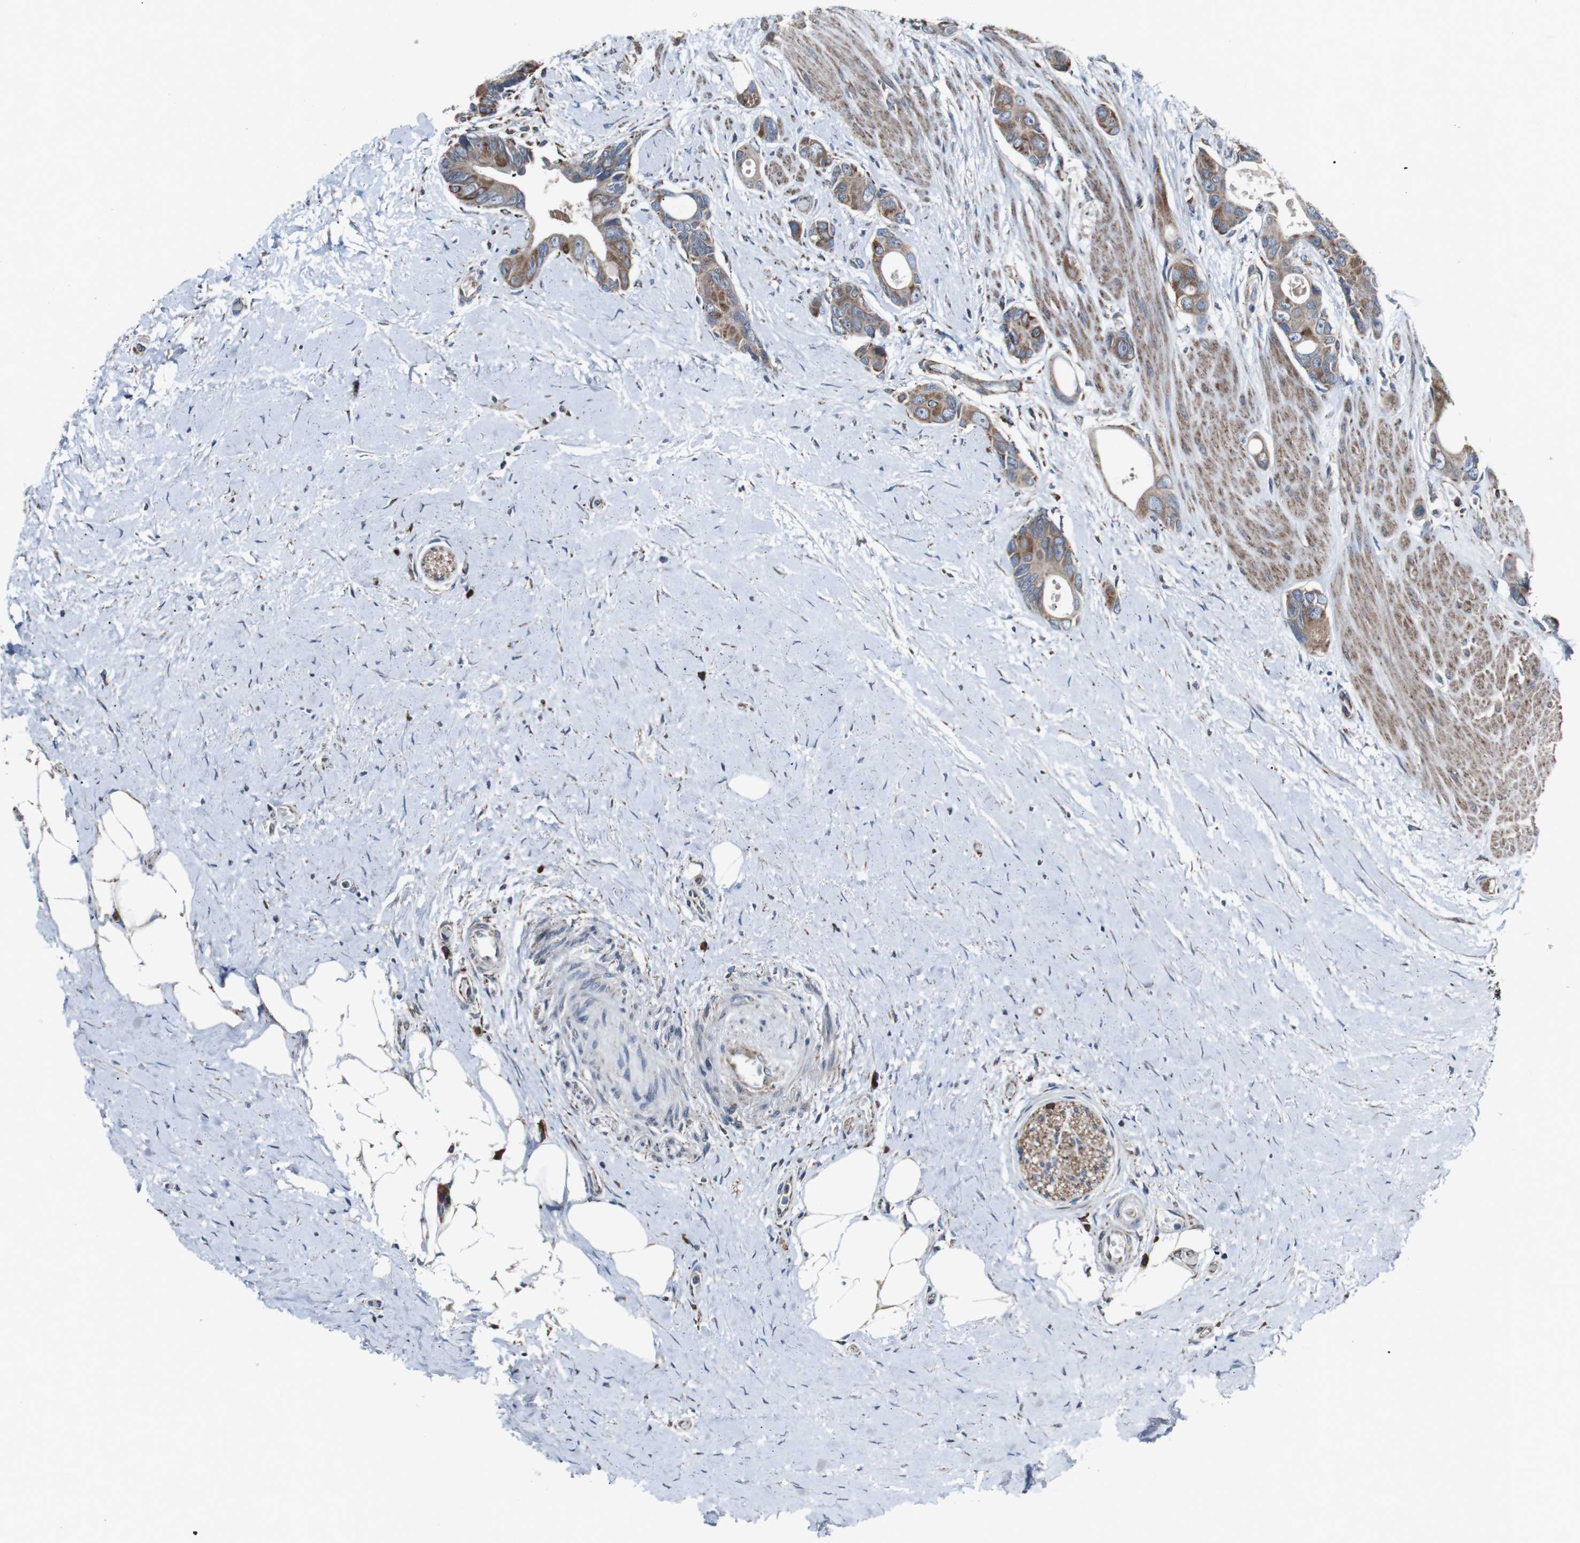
{"staining": {"intensity": "moderate", "quantity": ">75%", "location": "cytoplasmic/membranous"}, "tissue": "colorectal cancer", "cell_type": "Tumor cells", "image_type": "cancer", "snomed": [{"axis": "morphology", "description": "Adenocarcinoma, NOS"}, {"axis": "topography", "description": "Rectum"}], "caption": "Tumor cells reveal medium levels of moderate cytoplasmic/membranous positivity in about >75% of cells in human colorectal adenocarcinoma.", "gene": "CISD2", "patient": {"sex": "male", "age": 51}}